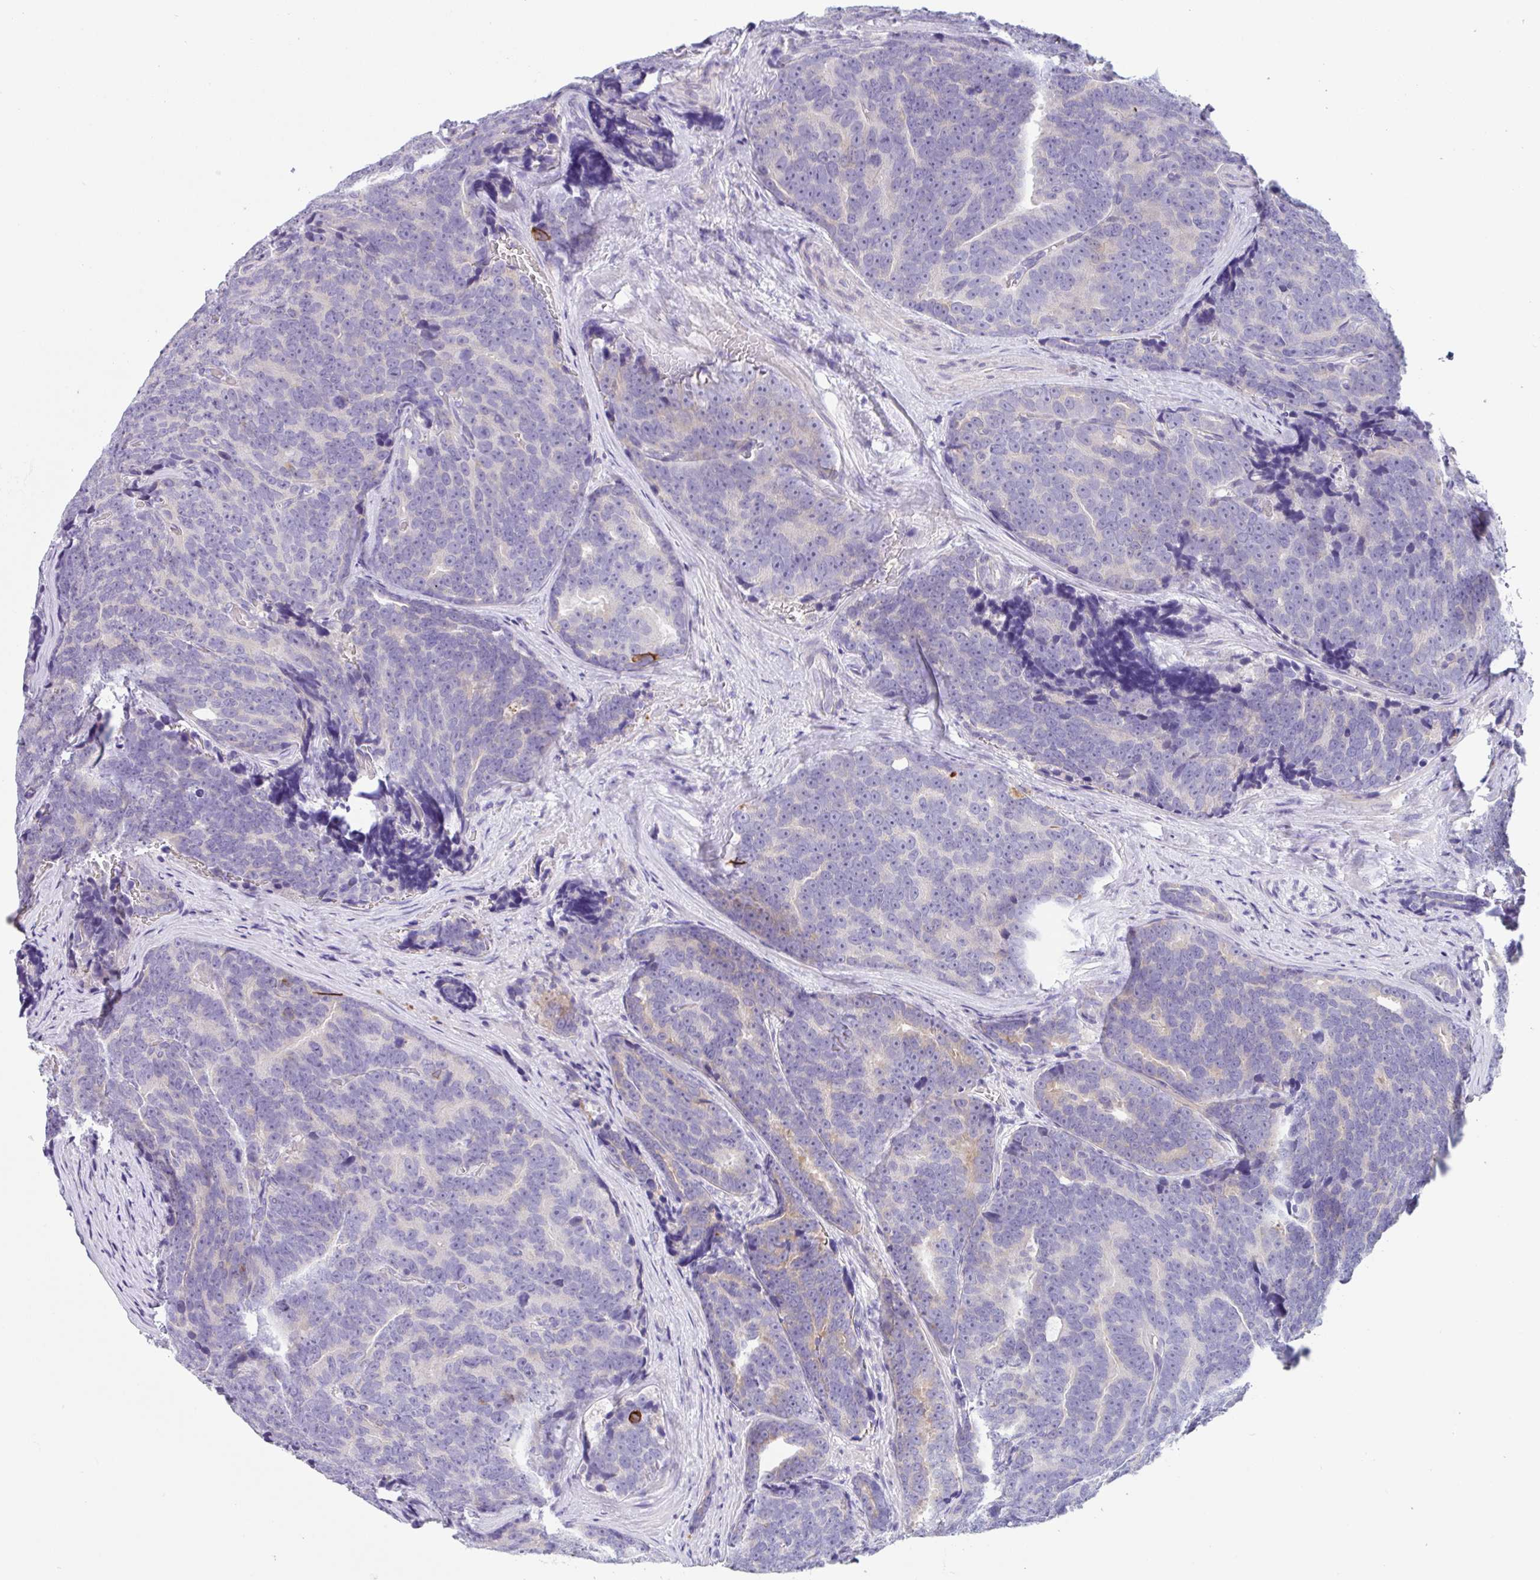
{"staining": {"intensity": "negative", "quantity": "none", "location": "none"}, "tissue": "prostate cancer", "cell_type": "Tumor cells", "image_type": "cancer", "snomed": [{"axis": "morphology", "description": "Adenocarcinoma, Low grade"}, {"axis": "topography", "description": "Prostate"}], "caption": "Tumor cells show no significant positivity in prostate cancer.", "gene": "TRAF4", "patient": {"sex": "male", "age": 62}}